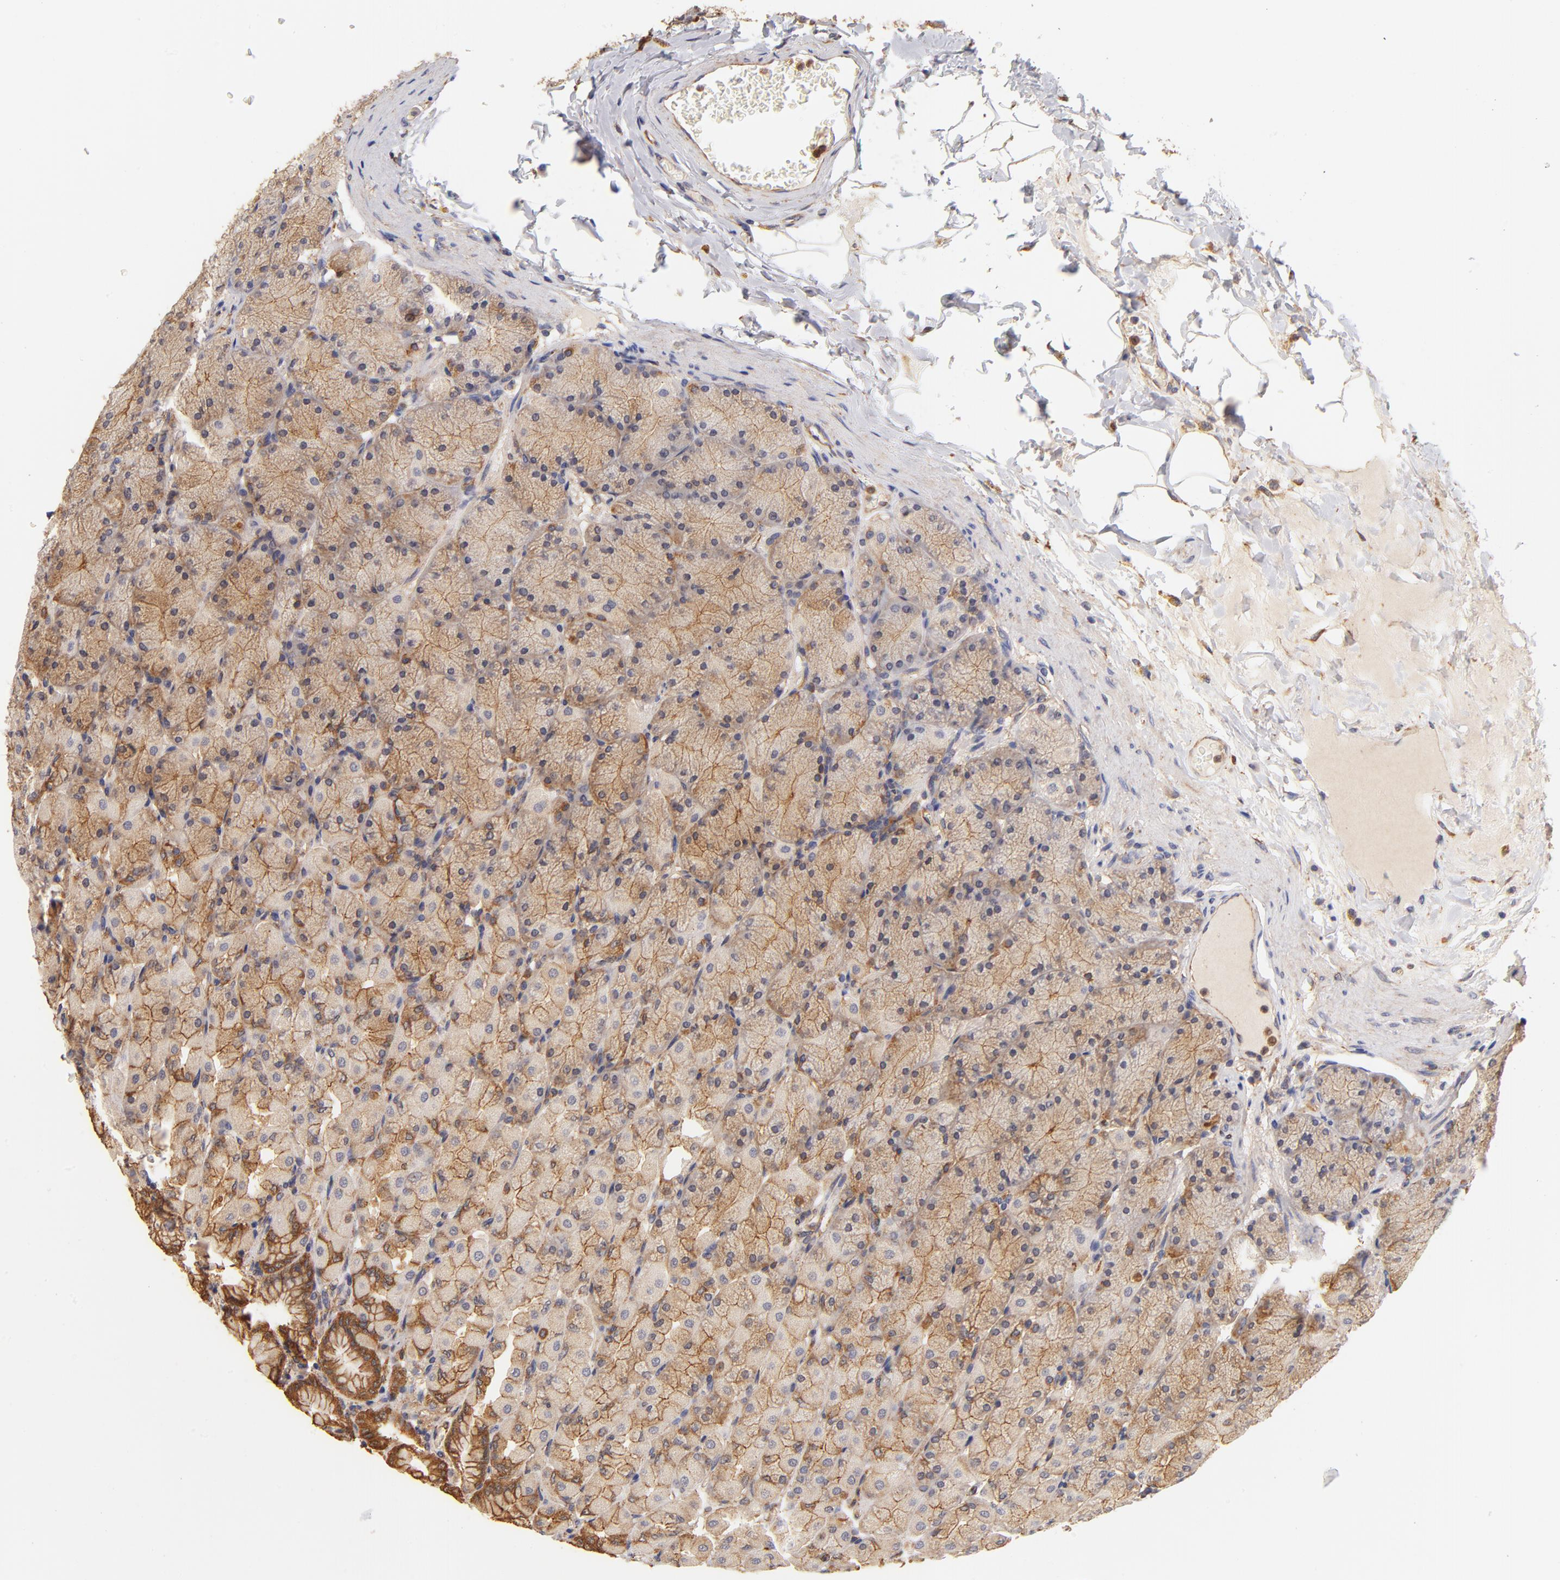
{"staining": {"intensity": "moderate", "quantity": ">75%", "location": "cytoplasmic/membranous"}, "tissue": "stomach", "cell_type": "Glandular cells", "image_type": "normal", "snomed": [{"axis": "morphology", "description": "Normal tissue, NOS"}, {"axis": "topography", "description": "Stomach, upper"}], "caption": "Protein expression analysis of normal human stomach reveals moderate cytoplasmic/membranous expression in about >75% of glandular cells. (Stains: DAB (3,3'-diaminobenzidine) in brown, nuclei in blue, Microscopy: brightfield microscopy at high magnification).", "gene": "FCMR", "patient": {"sex": "female", "age": 56}}